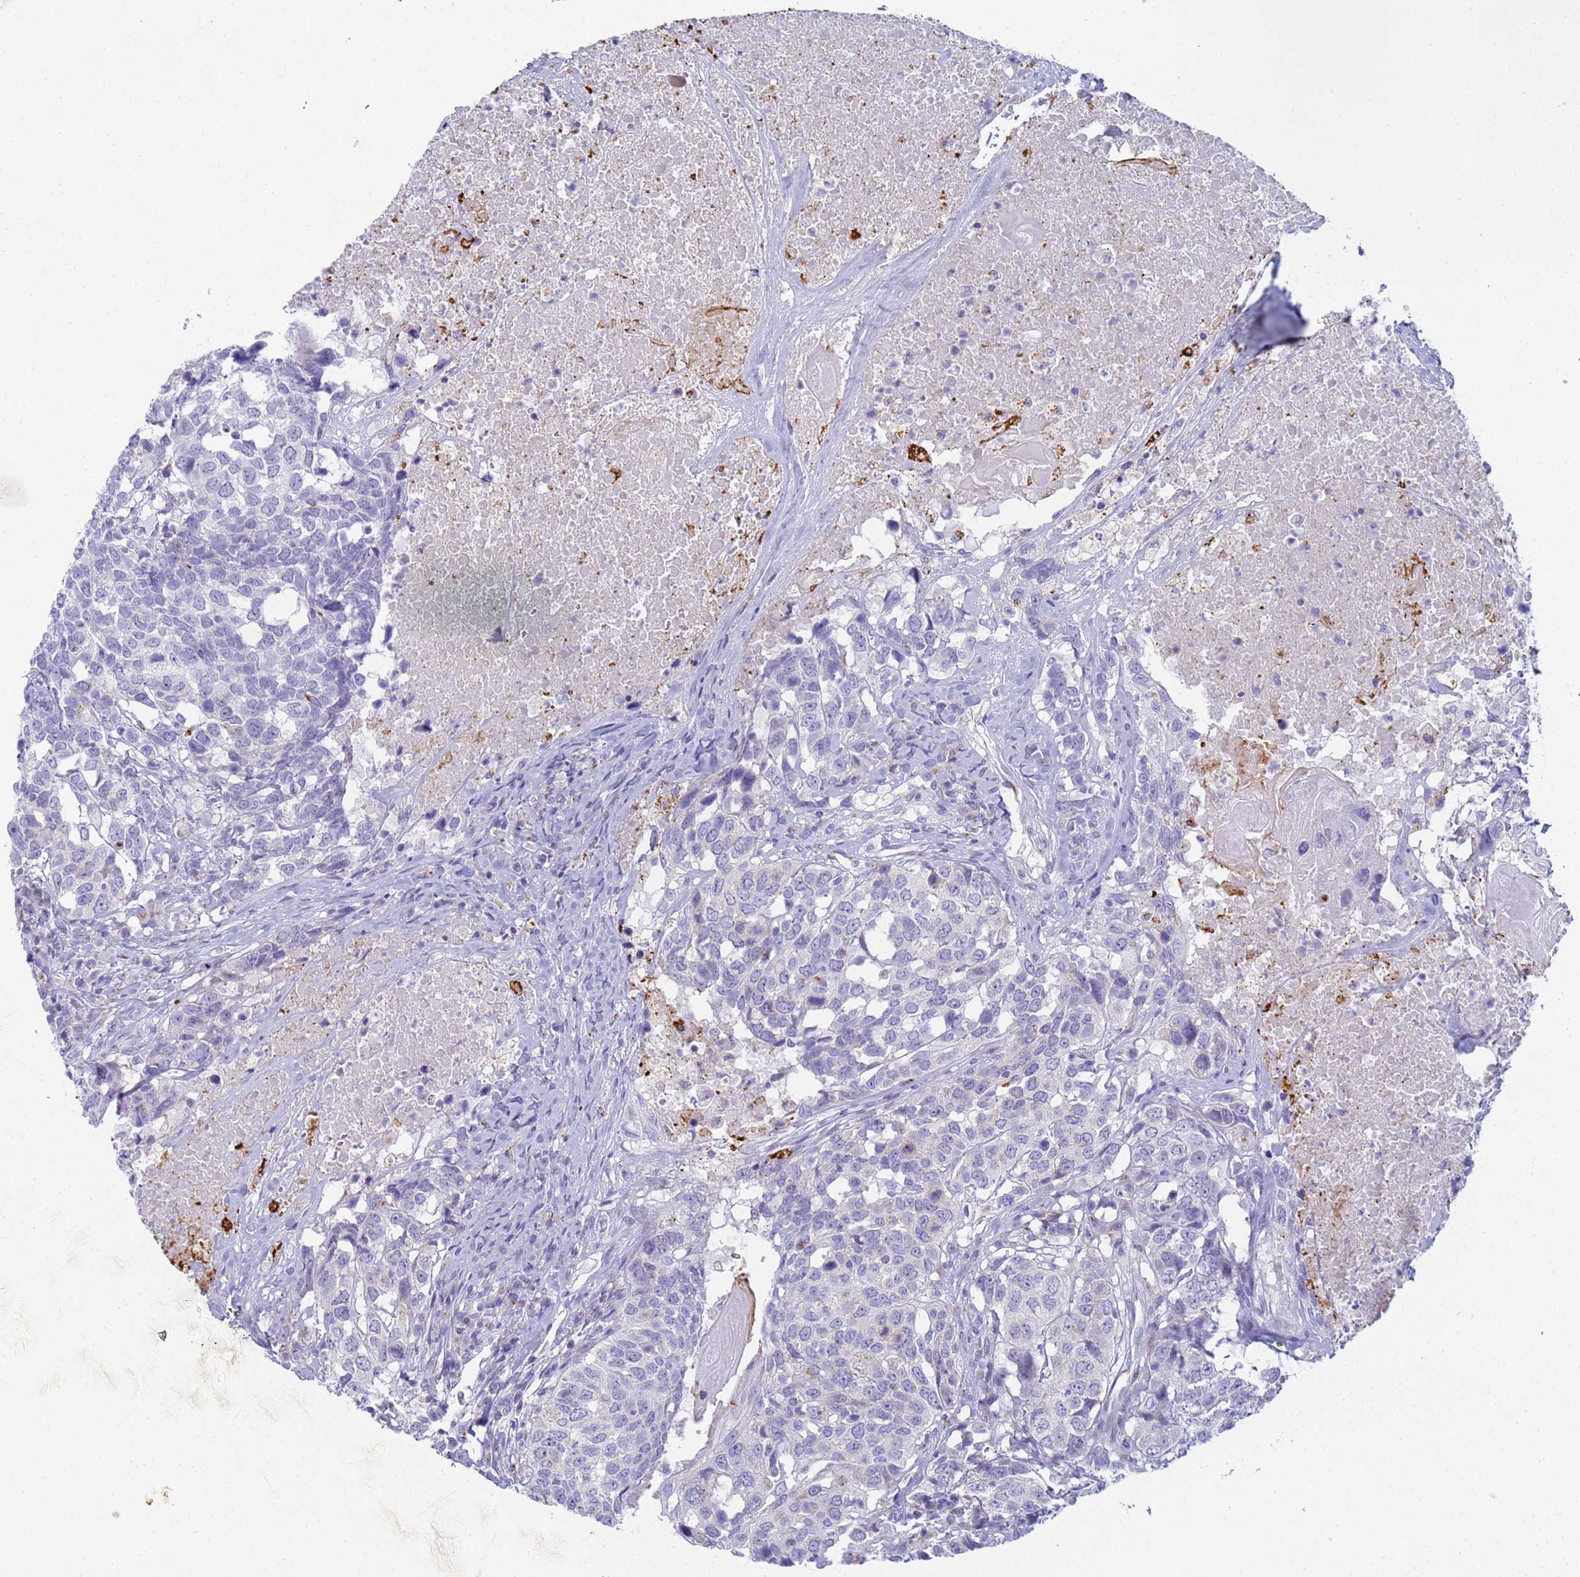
{"staining": {"intensity": "negative", "quantity": "none", "location": "none"}, "tissue": "head and neck cancer", "cell_type": "Tumor cells", "image_type": "cancer", "snomed": [{"axis": "morphology", "description": "Squamous cell carcinoma, NOS"}, {"axis": "topography", "description": "Head-Neck"}], "caption": "A histopathology image of human head and neck cancer (squamous cell carcinoma) is negative for staining in tumor cells.", "gene": "CR1", "patient": {"sex": "male", "age": 66}}